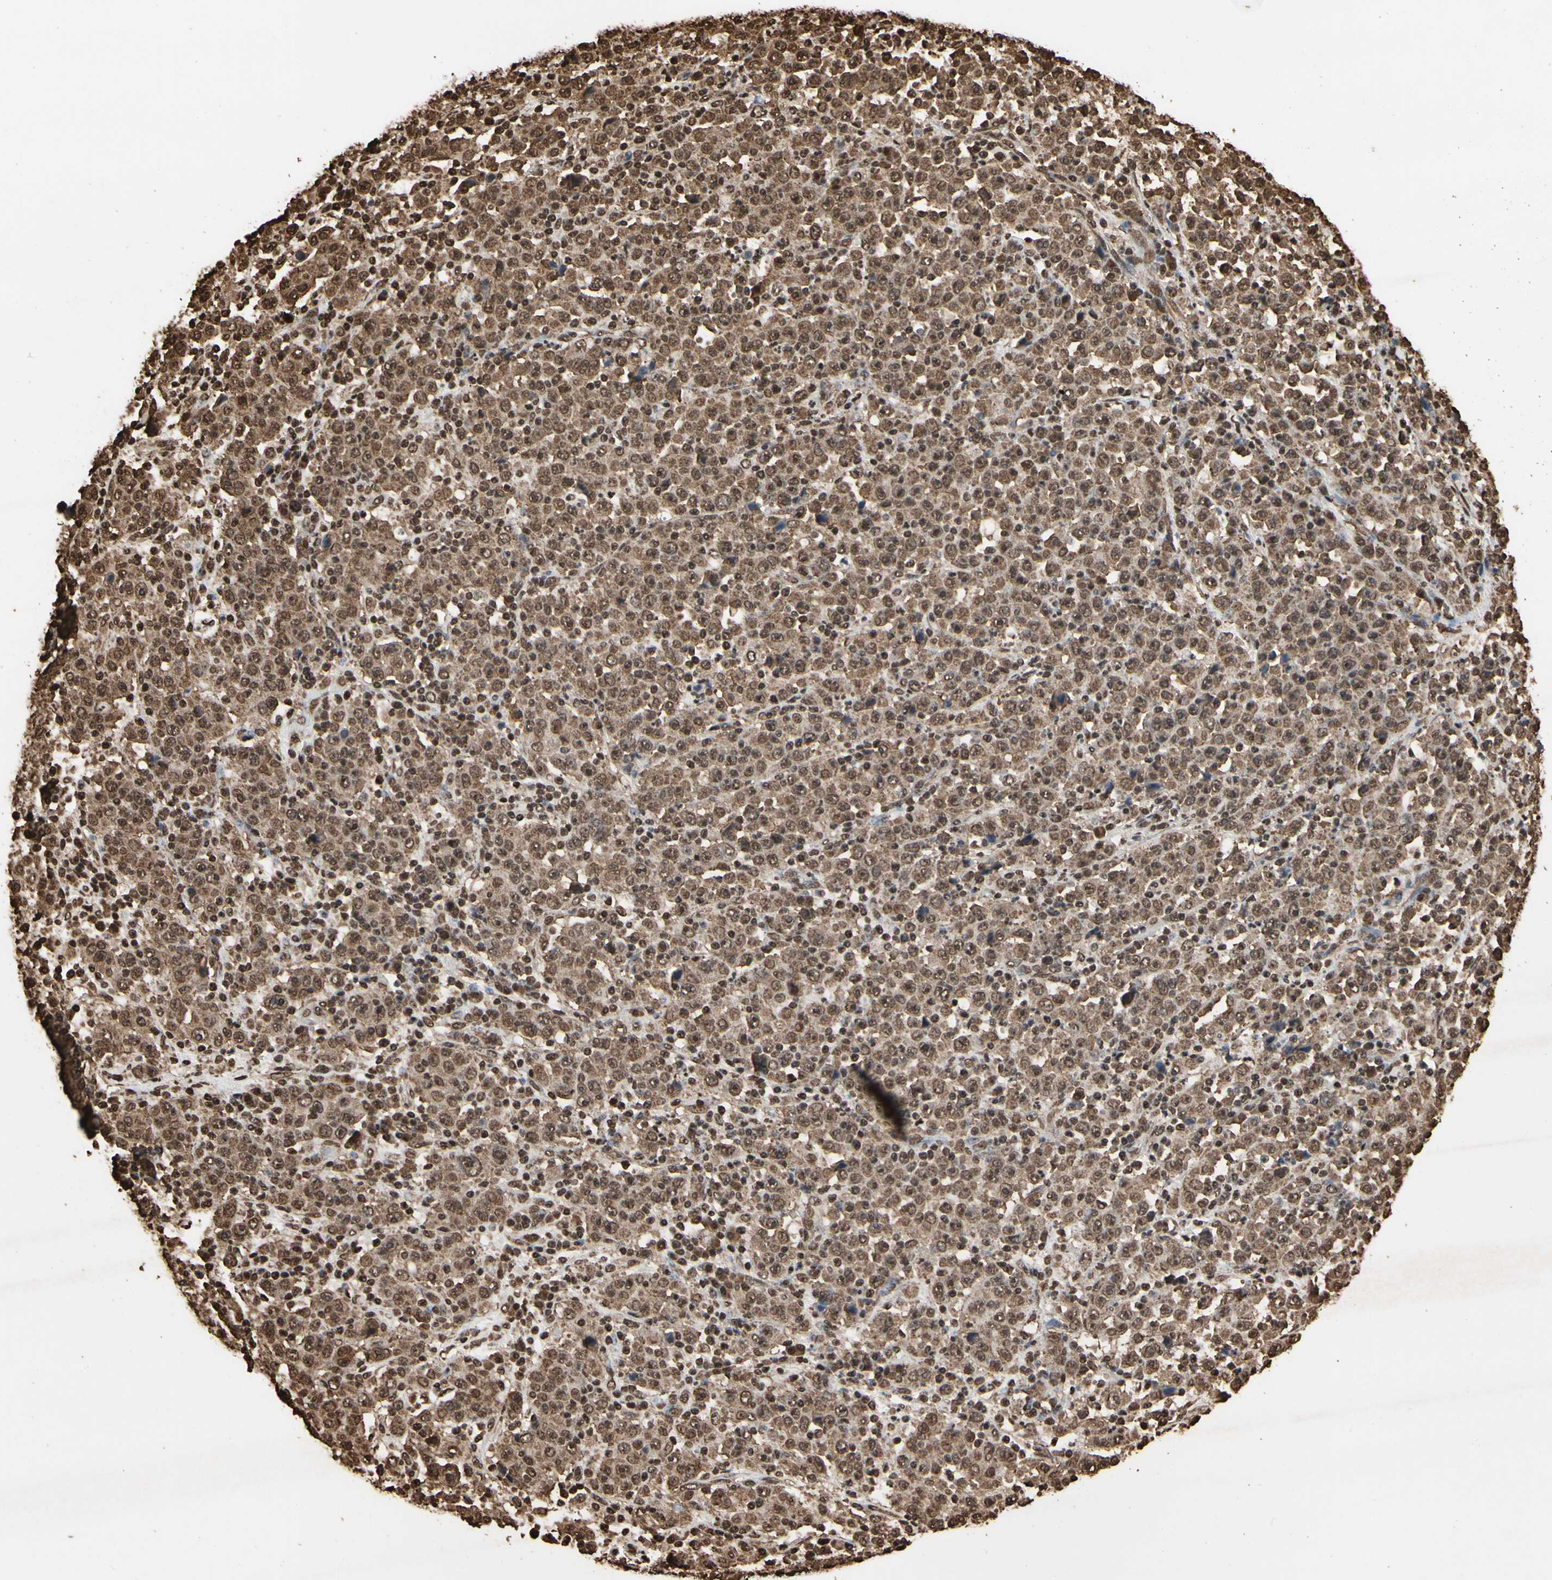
{"staining": {"intensity": "strong", "quantity": ">75%", "location": "cytoplasmic/membranous,nuclear"}, "tissue": "stomach cancer", "cell_type": "Tumor cells", "image_type": "cancer", "snomed": [{"axis": "morphology", "description": "Normal tissue, NOS"}, {"axis": "morphology", "description": "Adenocarcinoma, NOS"}, {"axis": "topography", "description": "Stomach, upper"}, {"axis": "topography", "description": "Stomach"}], "caption": "Immunohistochemical staining of adenocarcinoma (stomach) demonstrates high levels of strong cytoplasmic/membranous and nuclear protein positivity in approximately >75% of tumor cells.", "gene": "HNRNPK", "patient": {"sex": "male", "age": 59}}